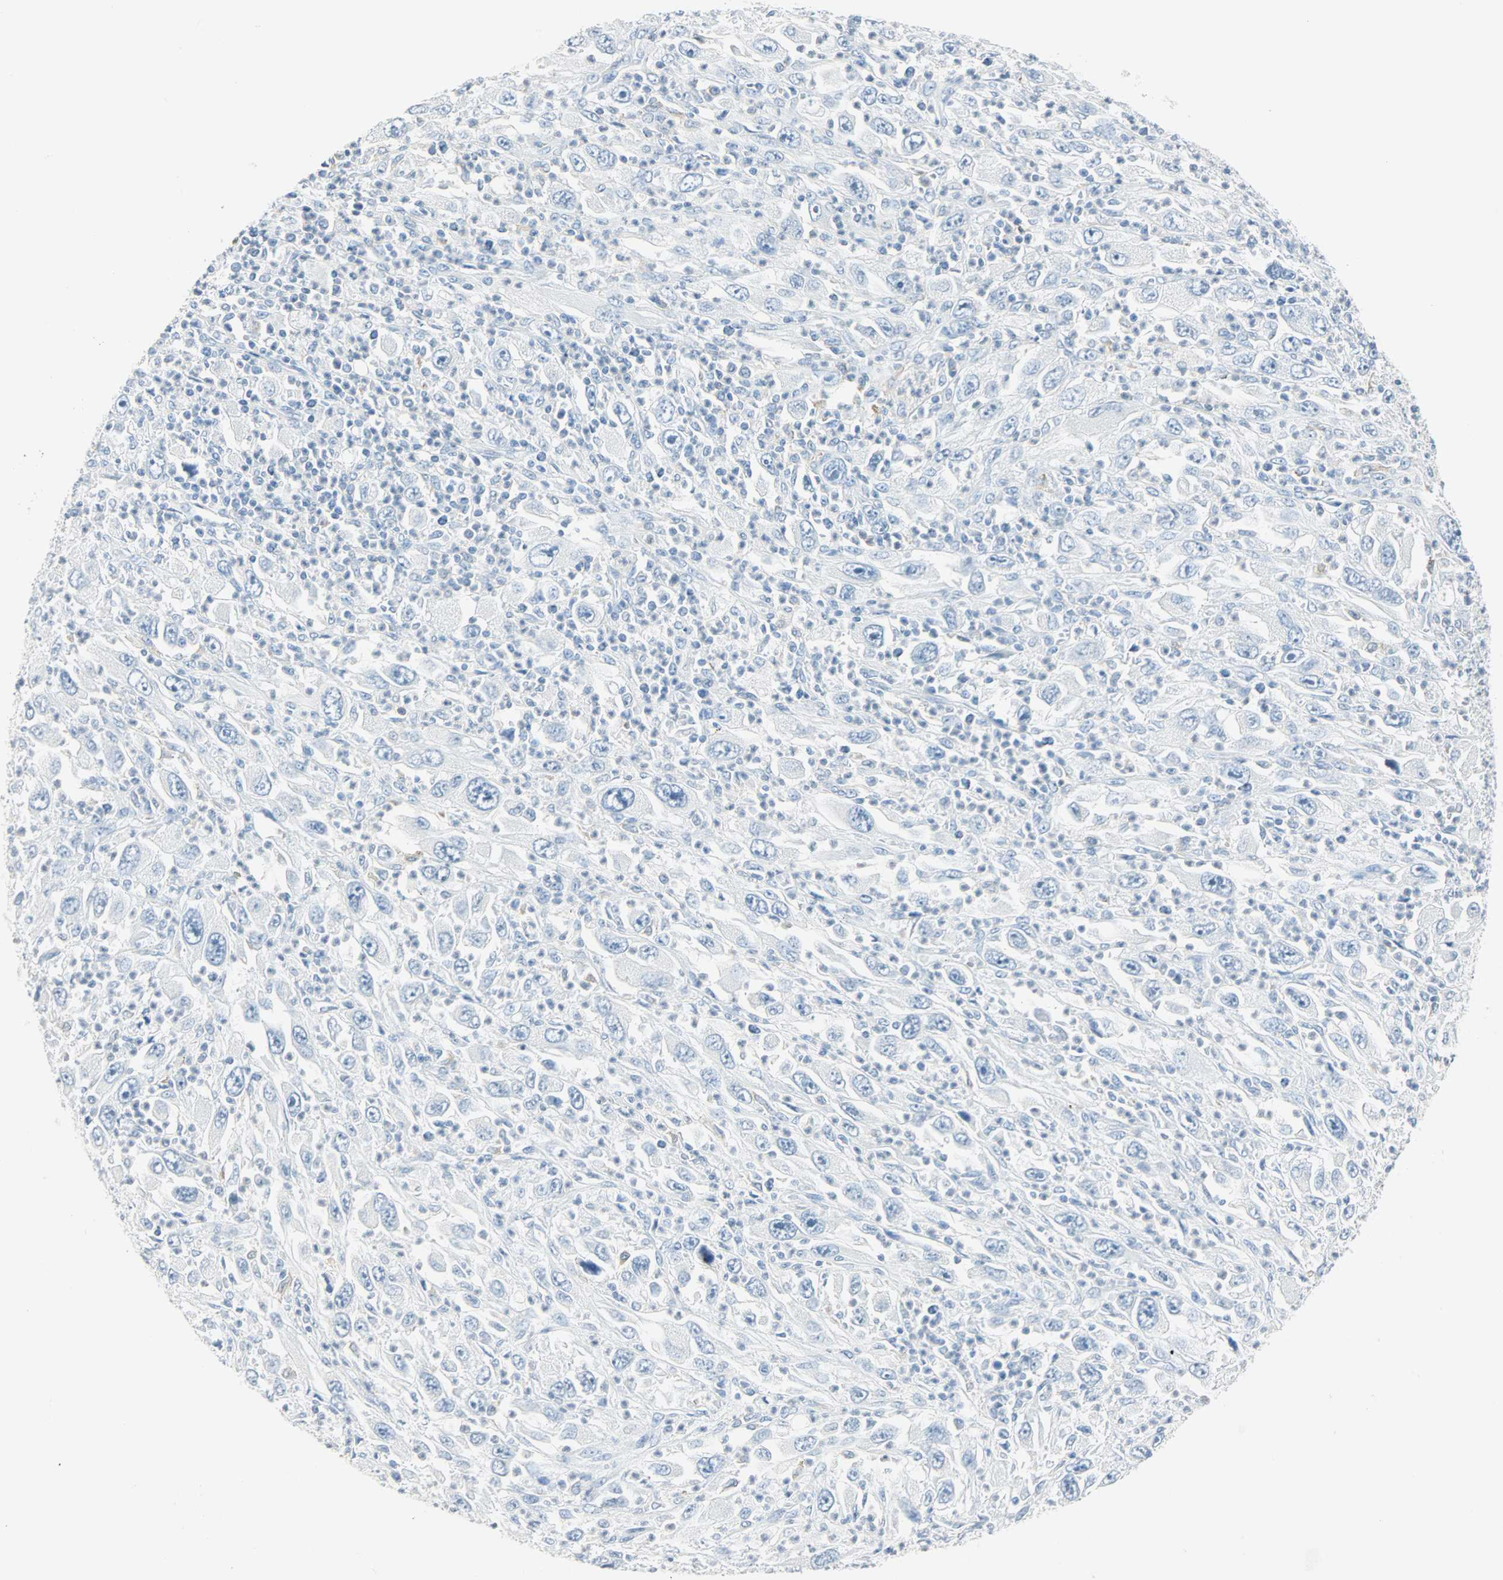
{"staining": {"intensity": "negative", "quantity": "none", "location": "none"}, "tissue": "melanoma", "cell_type": "Tumor cells", "image_type": "cancer", "snomed": [{"axis": "morphology", "description": "Malignant melanoma, Metastatic site"}, {"axis": "topography", "description": "Skin"}], "caption": "Tumor cells show no significant protein positivity in malignant melanoma (metastatic site). The staining was performed using DAB (3,3'-diaminobenzidine) to visualize the protein expression in brown, while the nuclei were stained in blue with hematoxylin (Magnification: 20x).", "gene": "PTPN6", "patient": {"sex": "female", "age": 56}}